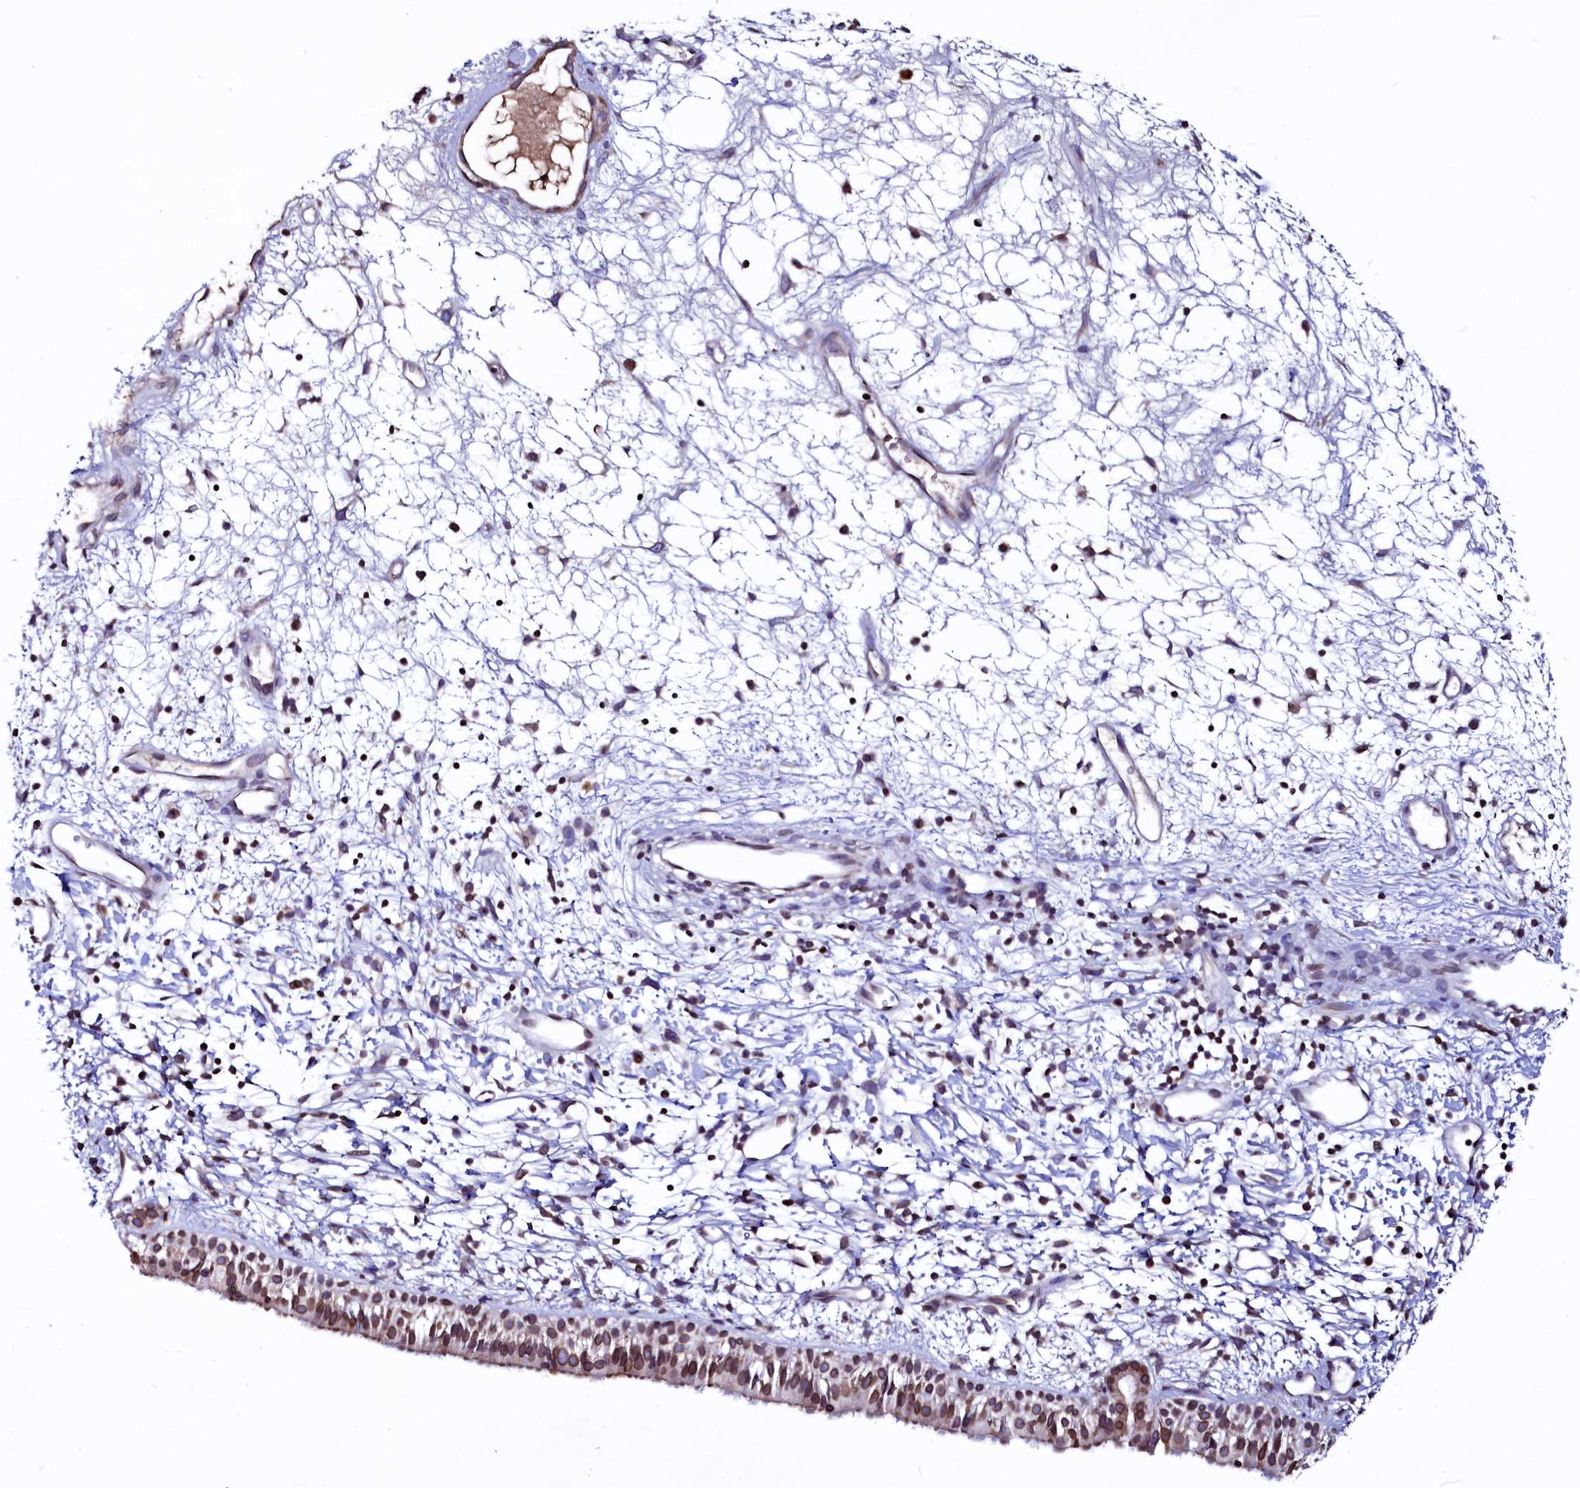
{"staining": {"intensity": "moderate", "quantity": ">75%", "location": "cytoplasmic/membranous,nuclear"}, "tissue": "nasopharynx", "cell_type": "Respiratory epithelial cells", "image_type": "normal", "snomed": [{"axis": "morphology", "description": "Normal tissue, NOS"}, {"axis": "topography", "description": "Nasopharynx"}], "caption": "Moderate cytoplasmic/membranous,nuclear protein staining is identified in approximately >75% of respiratory epithelial cells in nasopharynx.", "gene": "HAND1", "patient": {"sex": "male", "age": 22}}